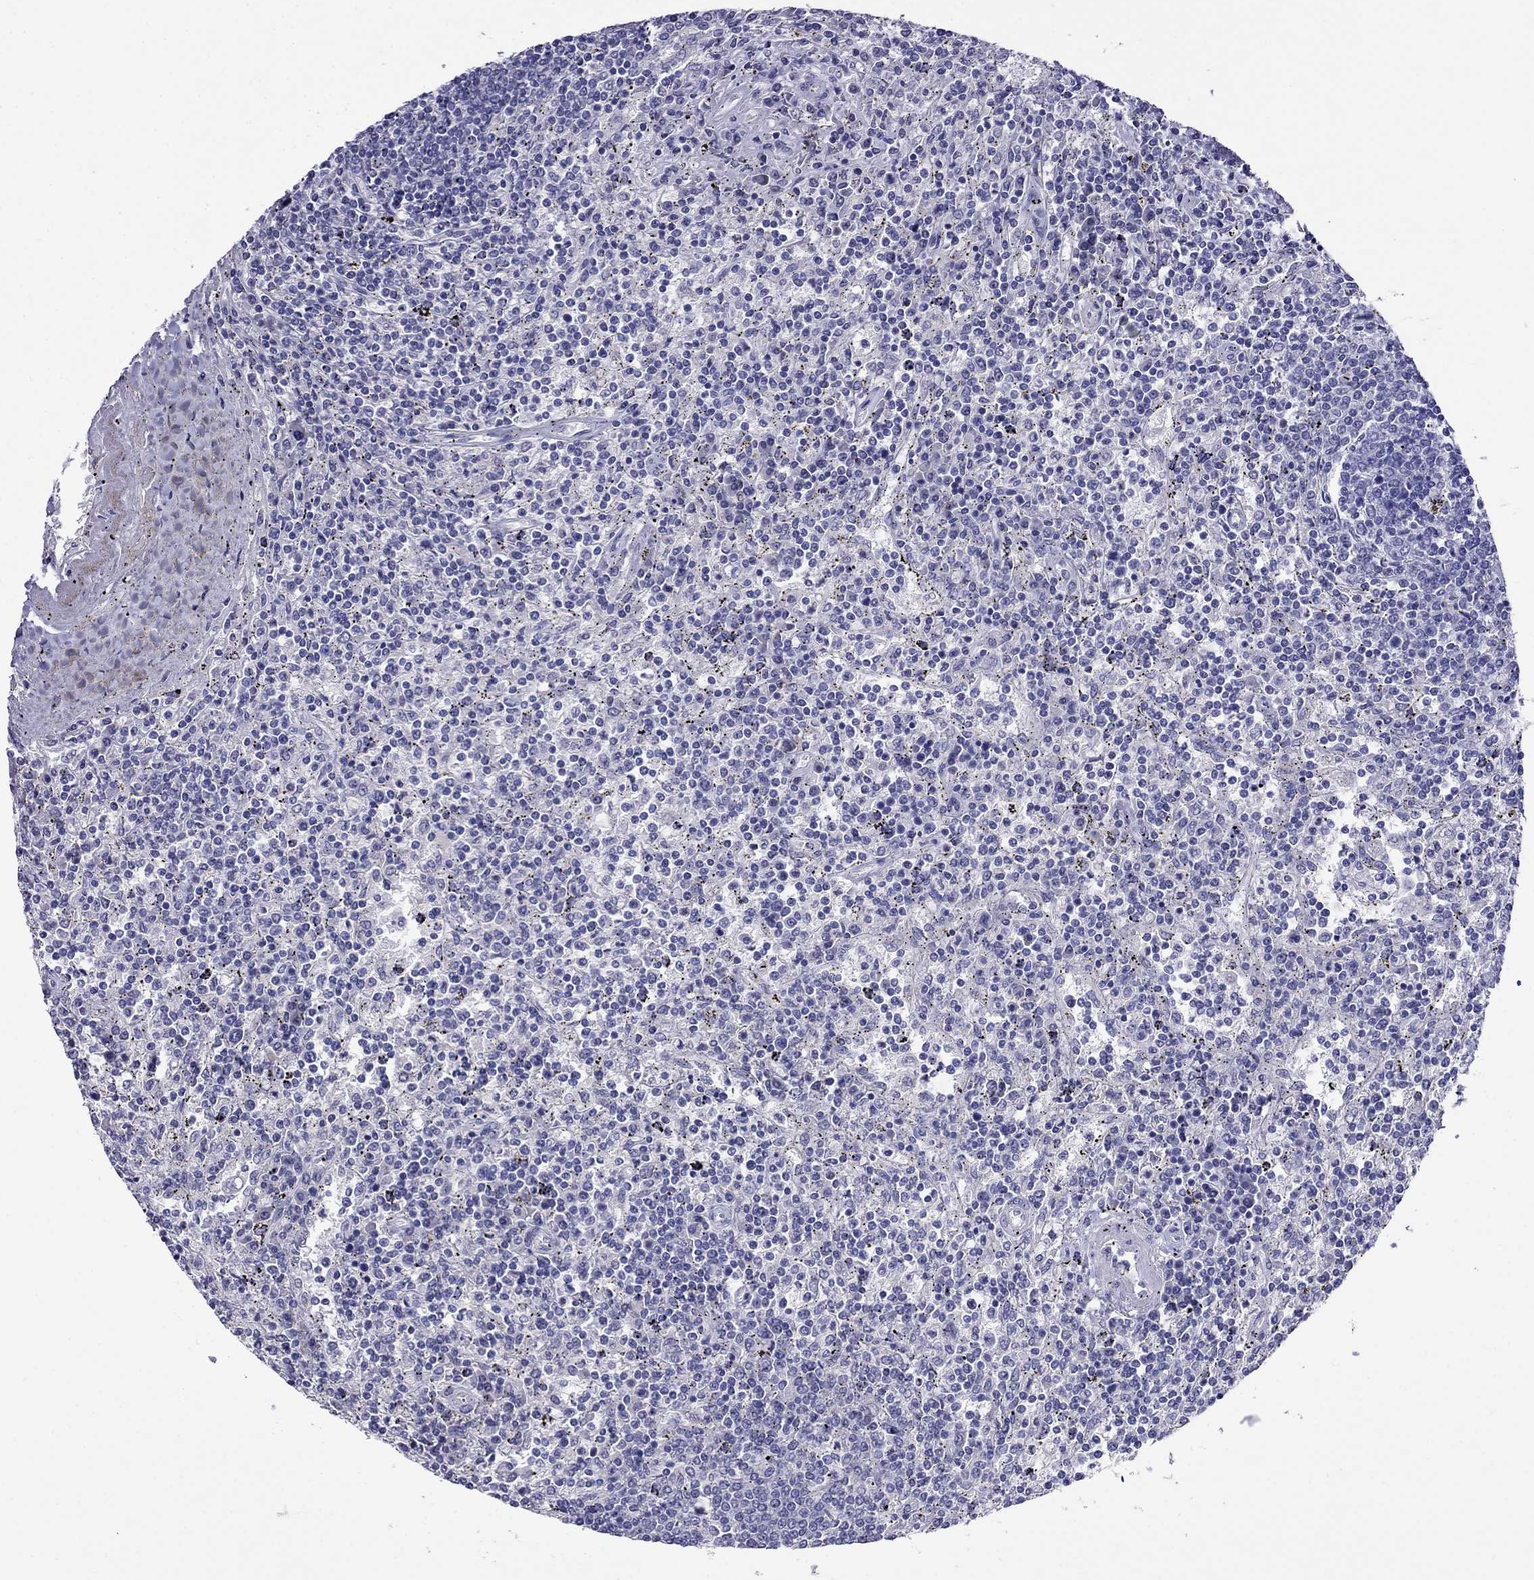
{"staining": {"intensity": "negative", "quantity": "none", "location": "none"}, "tissue": "lymphoma", "cell_type": "Tumor cells", "image_type": "cancer", "snomed": [{"axis": "morphology", "description": "Malignant lymphoma, non-Hodgkin's type, Low grade"}, {"axis": "topography", "description": "Spleen"}], "caption": "This is a photomicrograph of immunohistochemistry (IHC) staining of lymphoma, which shows no positivity in tumor cells.", "gene": "MYO15A", "patient": {"sex": "male", "age": 62}}